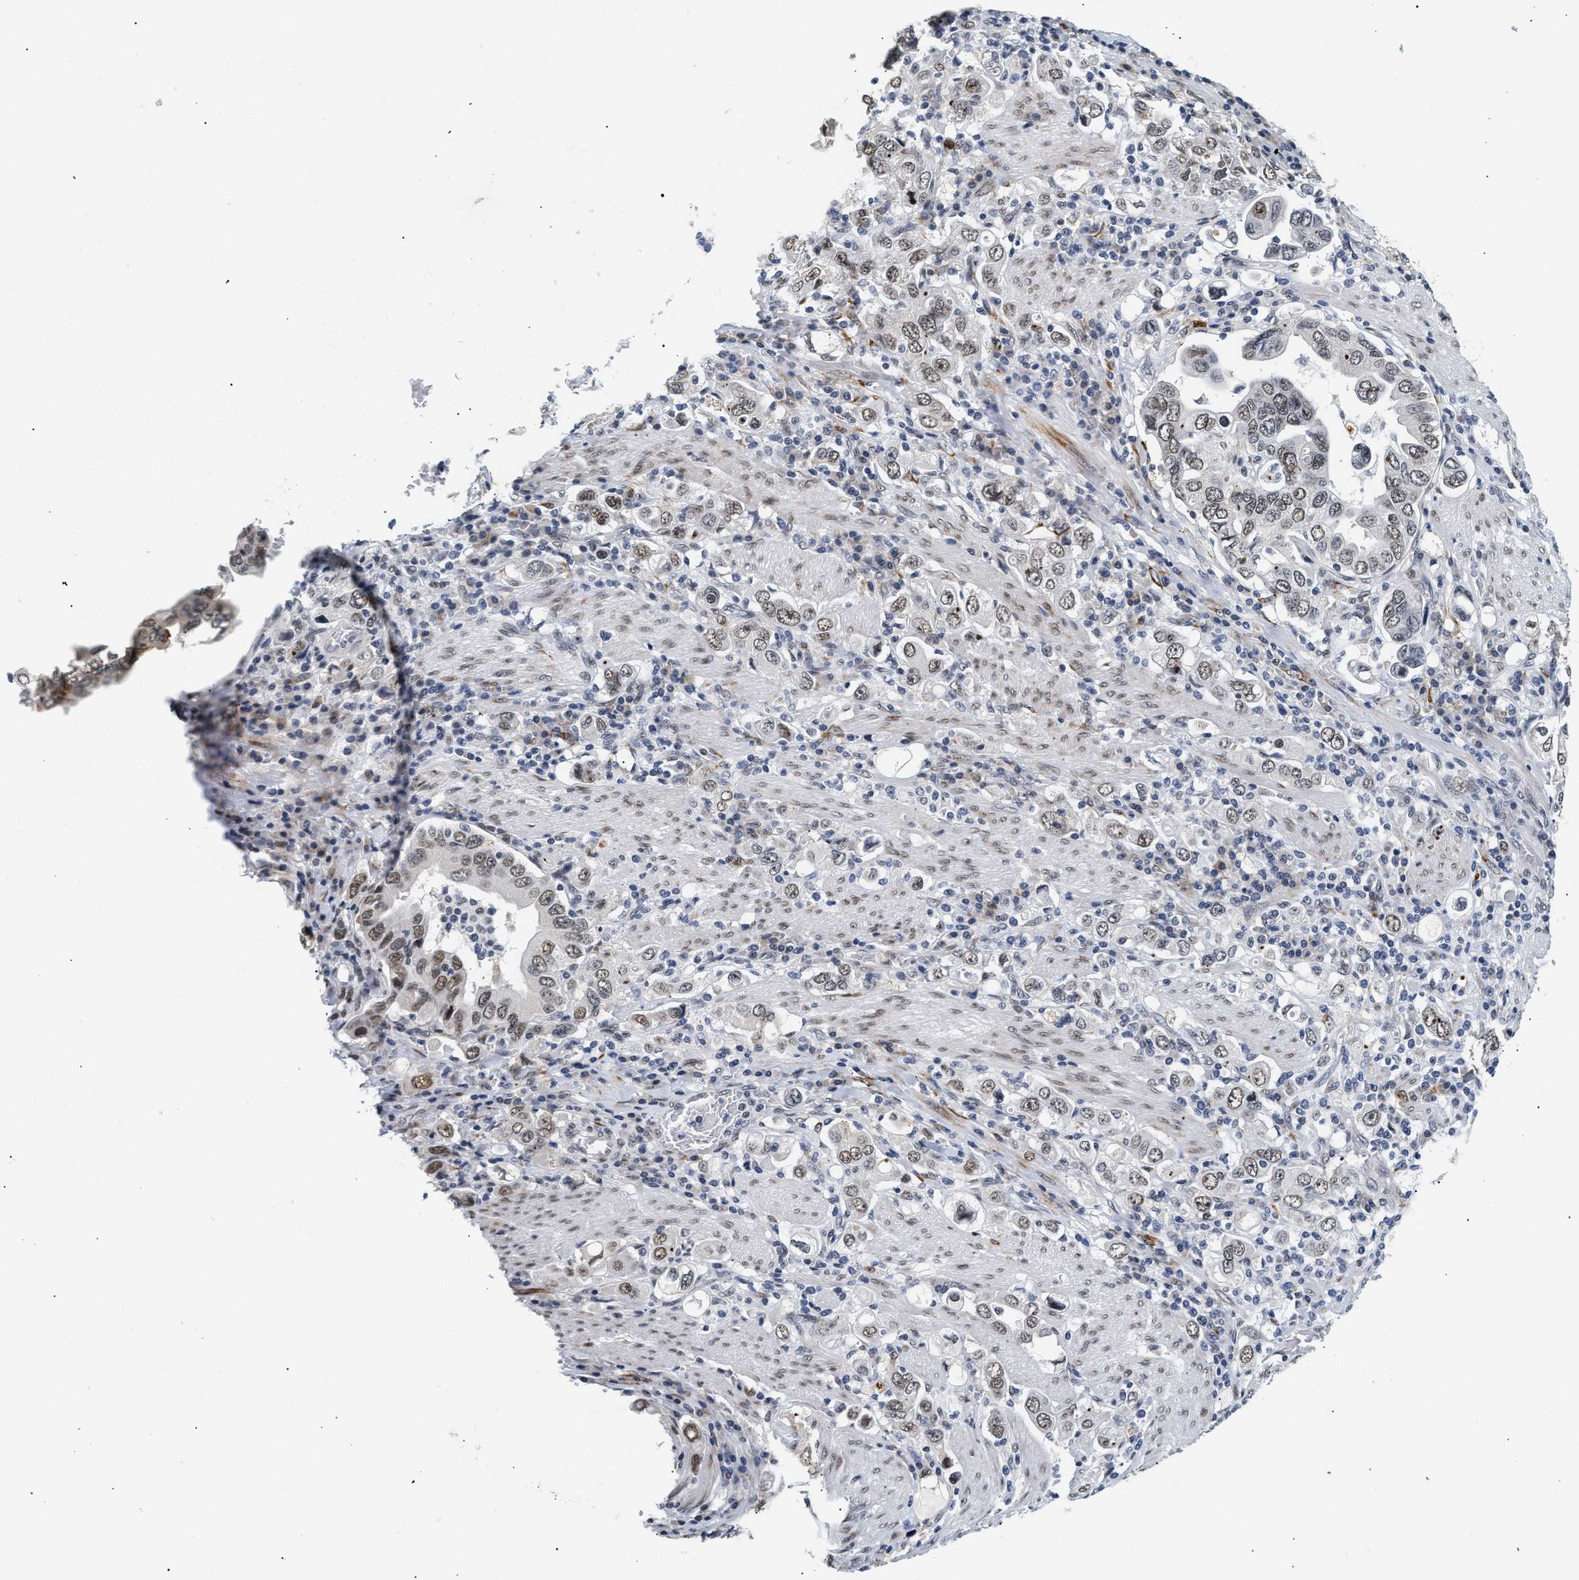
{"staining": {"intensity": "weak", "quantity": "25%-75%", "location": "nuclear"}, "tissue": "stomach cancer", "cell_type": "Tumor cells", "image_type": "cancer", "snomed": [{"axis": "morphology", "description": "Adenocarcinoma, NOS"}, {"axis": "topography", "description": "Stomach, upper"}], "caption": "Immunohistochemistry (IHC) histopathology image of neoplastic tissue: human stomach cancer (adenocarcinoma) stained using immunohistochemistry reveals low levels of weak protein expression localized specifically in the nuclear of tumor cells, appearing as a nuclear brown color.", "gene": "THOC1", "patient": {"sex": "male", "age": 62}}